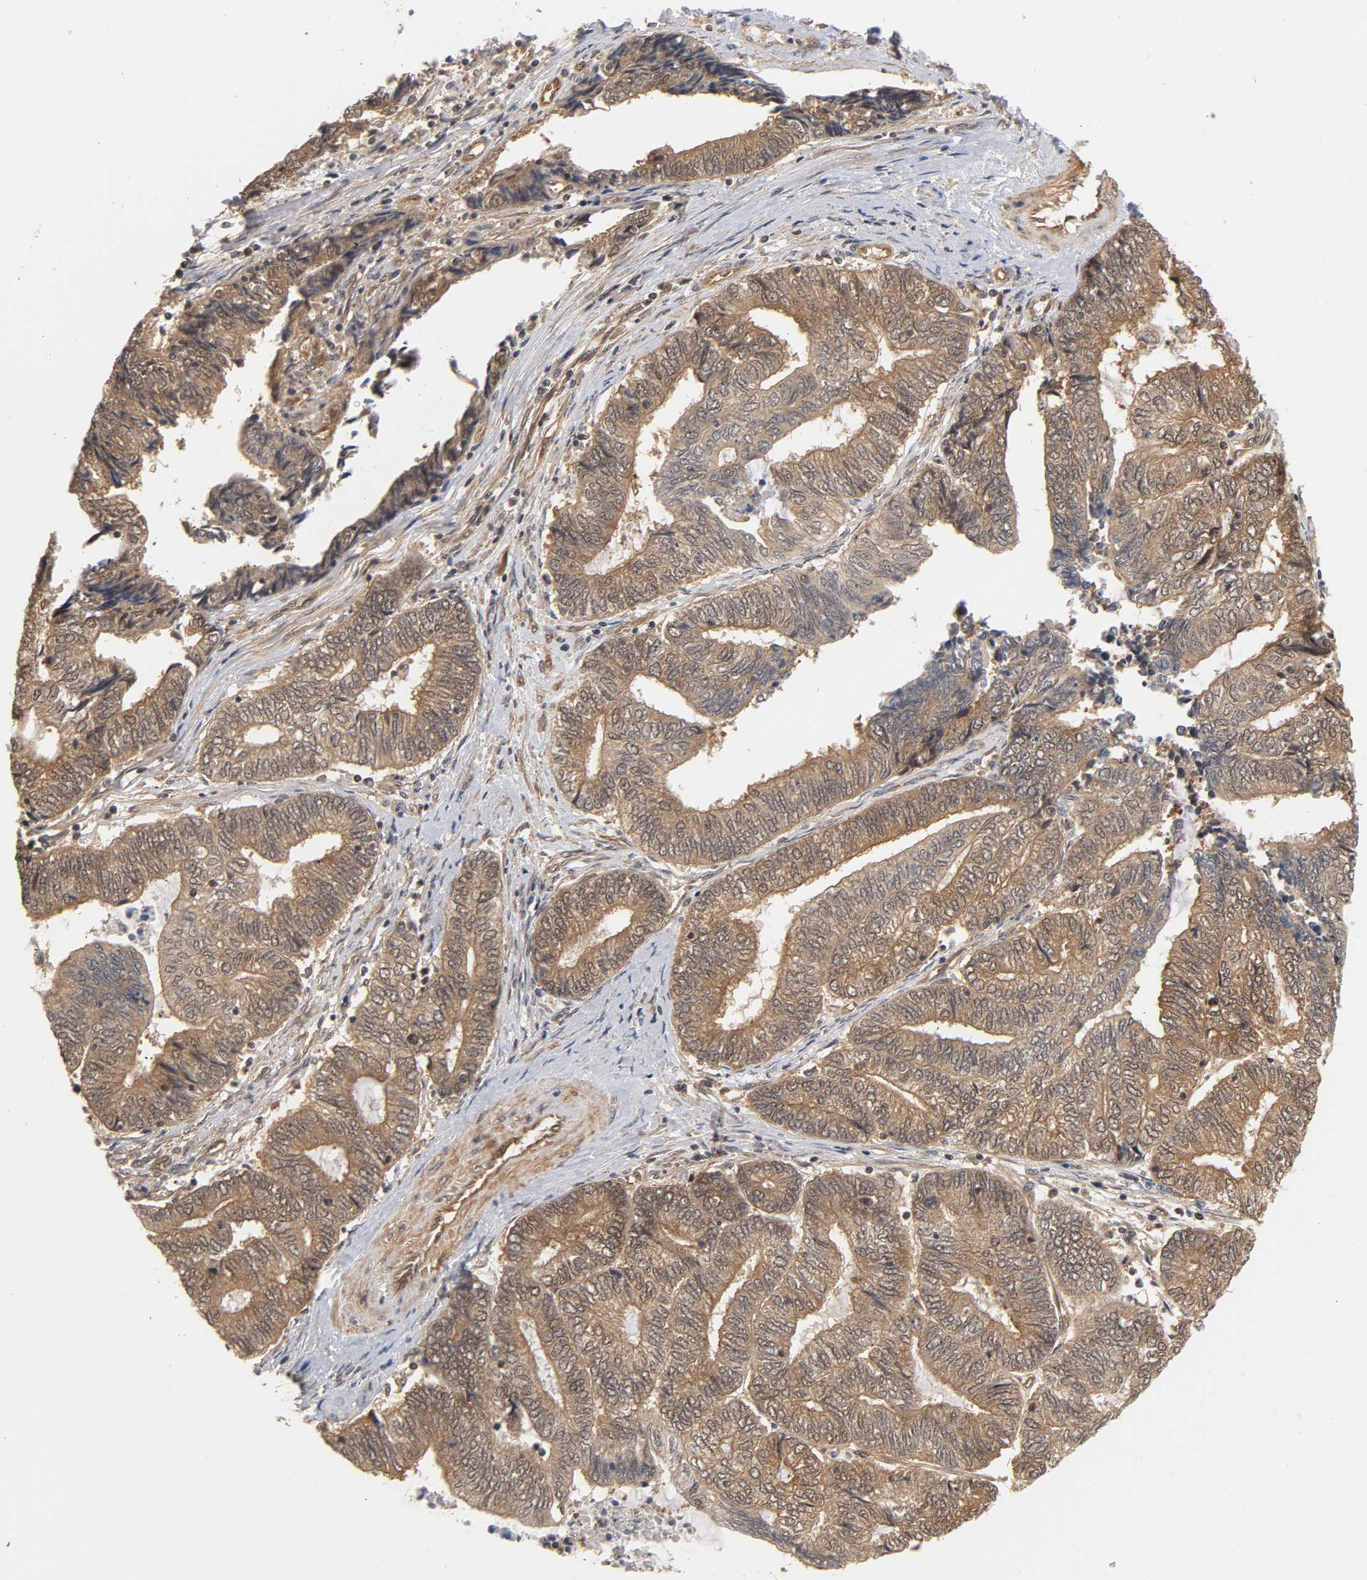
{"staining": {"intensity": "moderate", "quantity": ">75%", "location": "cytoplasmic/membranous"}, "tissue": "endometrial cancer", "cell_type": "Tumor cells", "image_type": "cancer", "snomed": [{"axis": "morphology", "description": "Adenocarcinoma, NOS"}, {"axis": "topography", "description": "Uterus"}, {"axis": "topography", "description": "Endometrium"}], "caption": "IHC (DAB) staining of endometrial cancer (adenocarcinoma) demonstrates moderate cytoplasmic/membranous protein expression in approximately >75% of tumor cells. Immunohistochemistry stains the protein of interest in brown and the nuclei are stained blue.", "gene": "CDC37", "patient": {"sex": "female", "age": 70}}